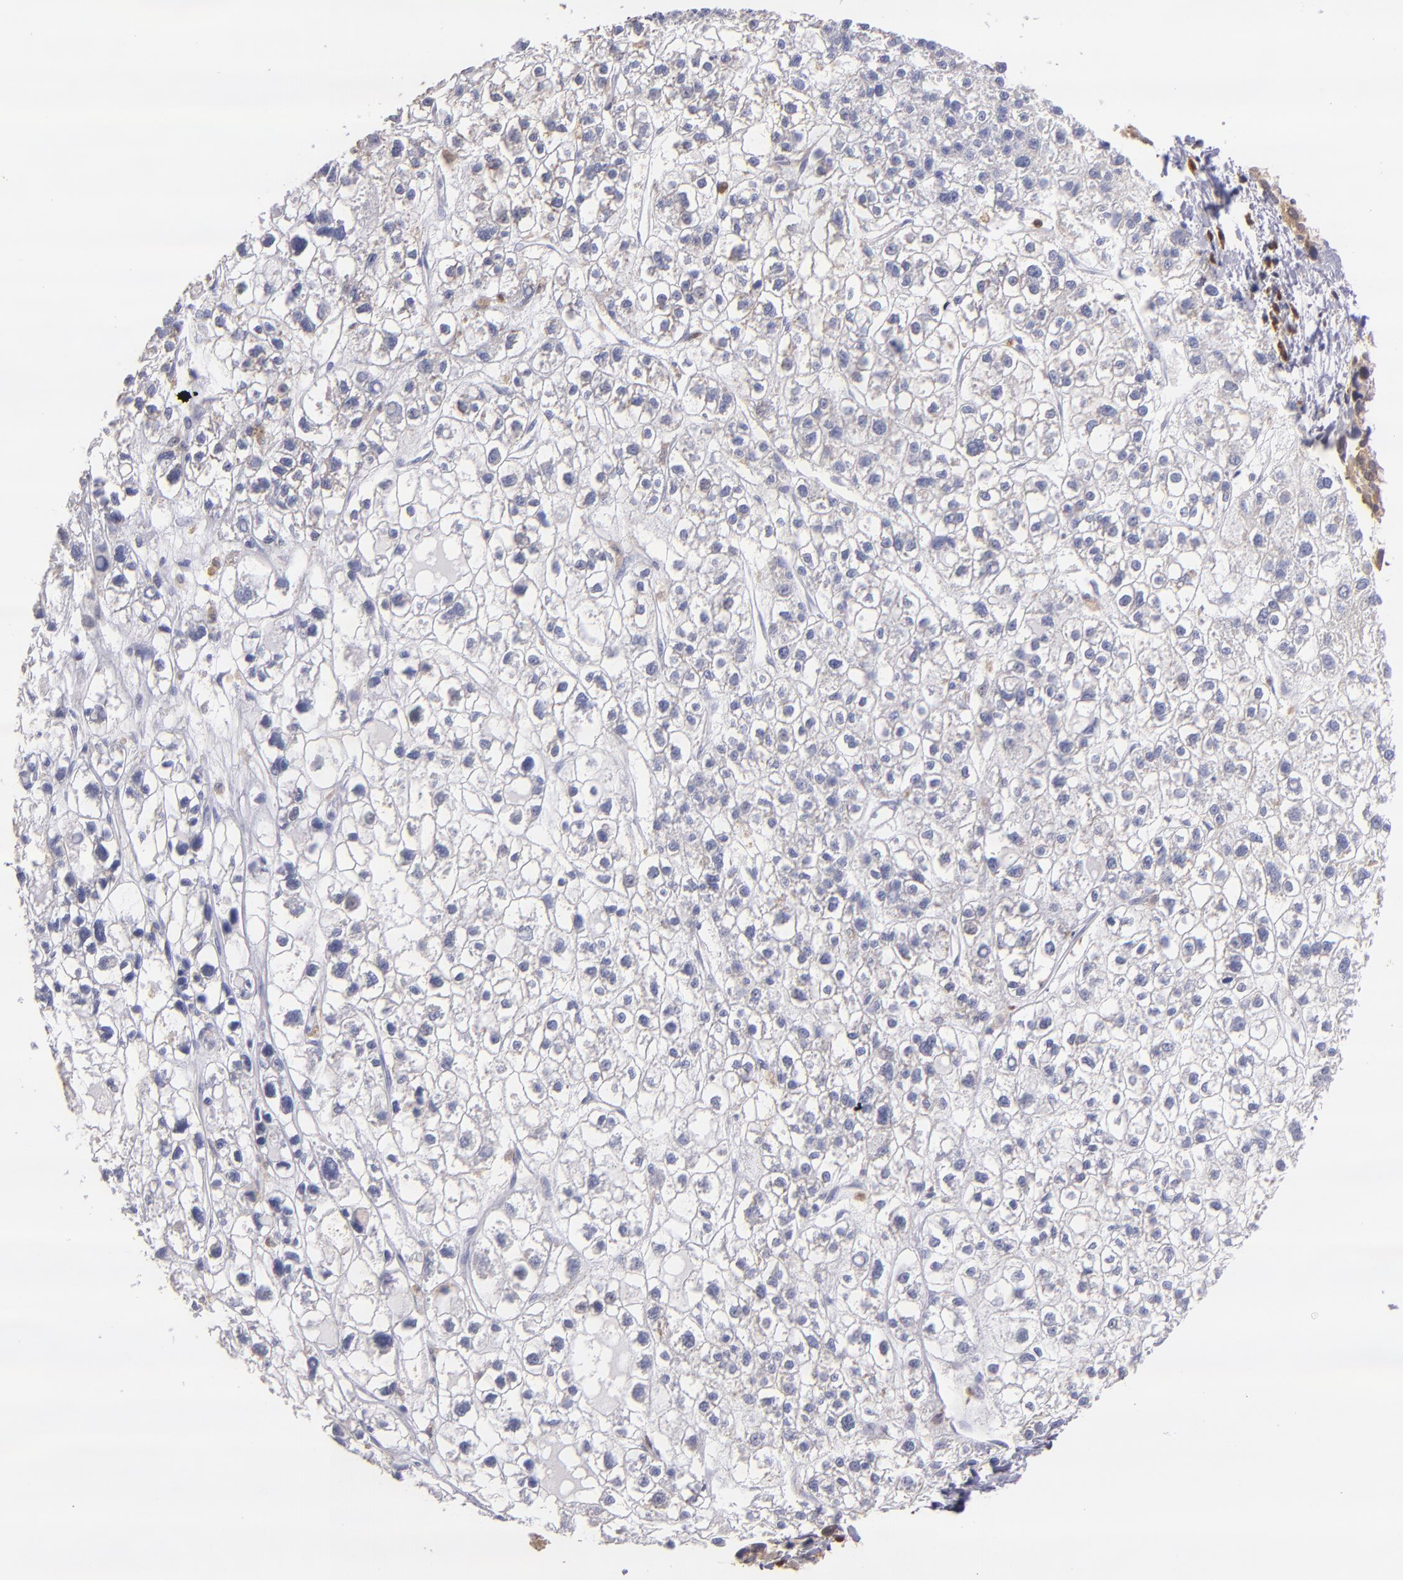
{"staining": {"intensity": "negative", "quantity": "none", "location": "none"}, "tissue": "liver cancer", "cell_type": "Tumor cells", "image_type": "cancer", "snomed": [{"axis": "morphology", "description": "Carcinoma, Hepatocellular, NOS"}, {"axis": "topography", "description": "Liver"}], "caption": "Immunohistochemical staining of hepatocellular carcinoma (liver) displays no significant positivity in tumor cells.", "gene": "PRKCD", "patient": {"sex": "female", "age": 85}}